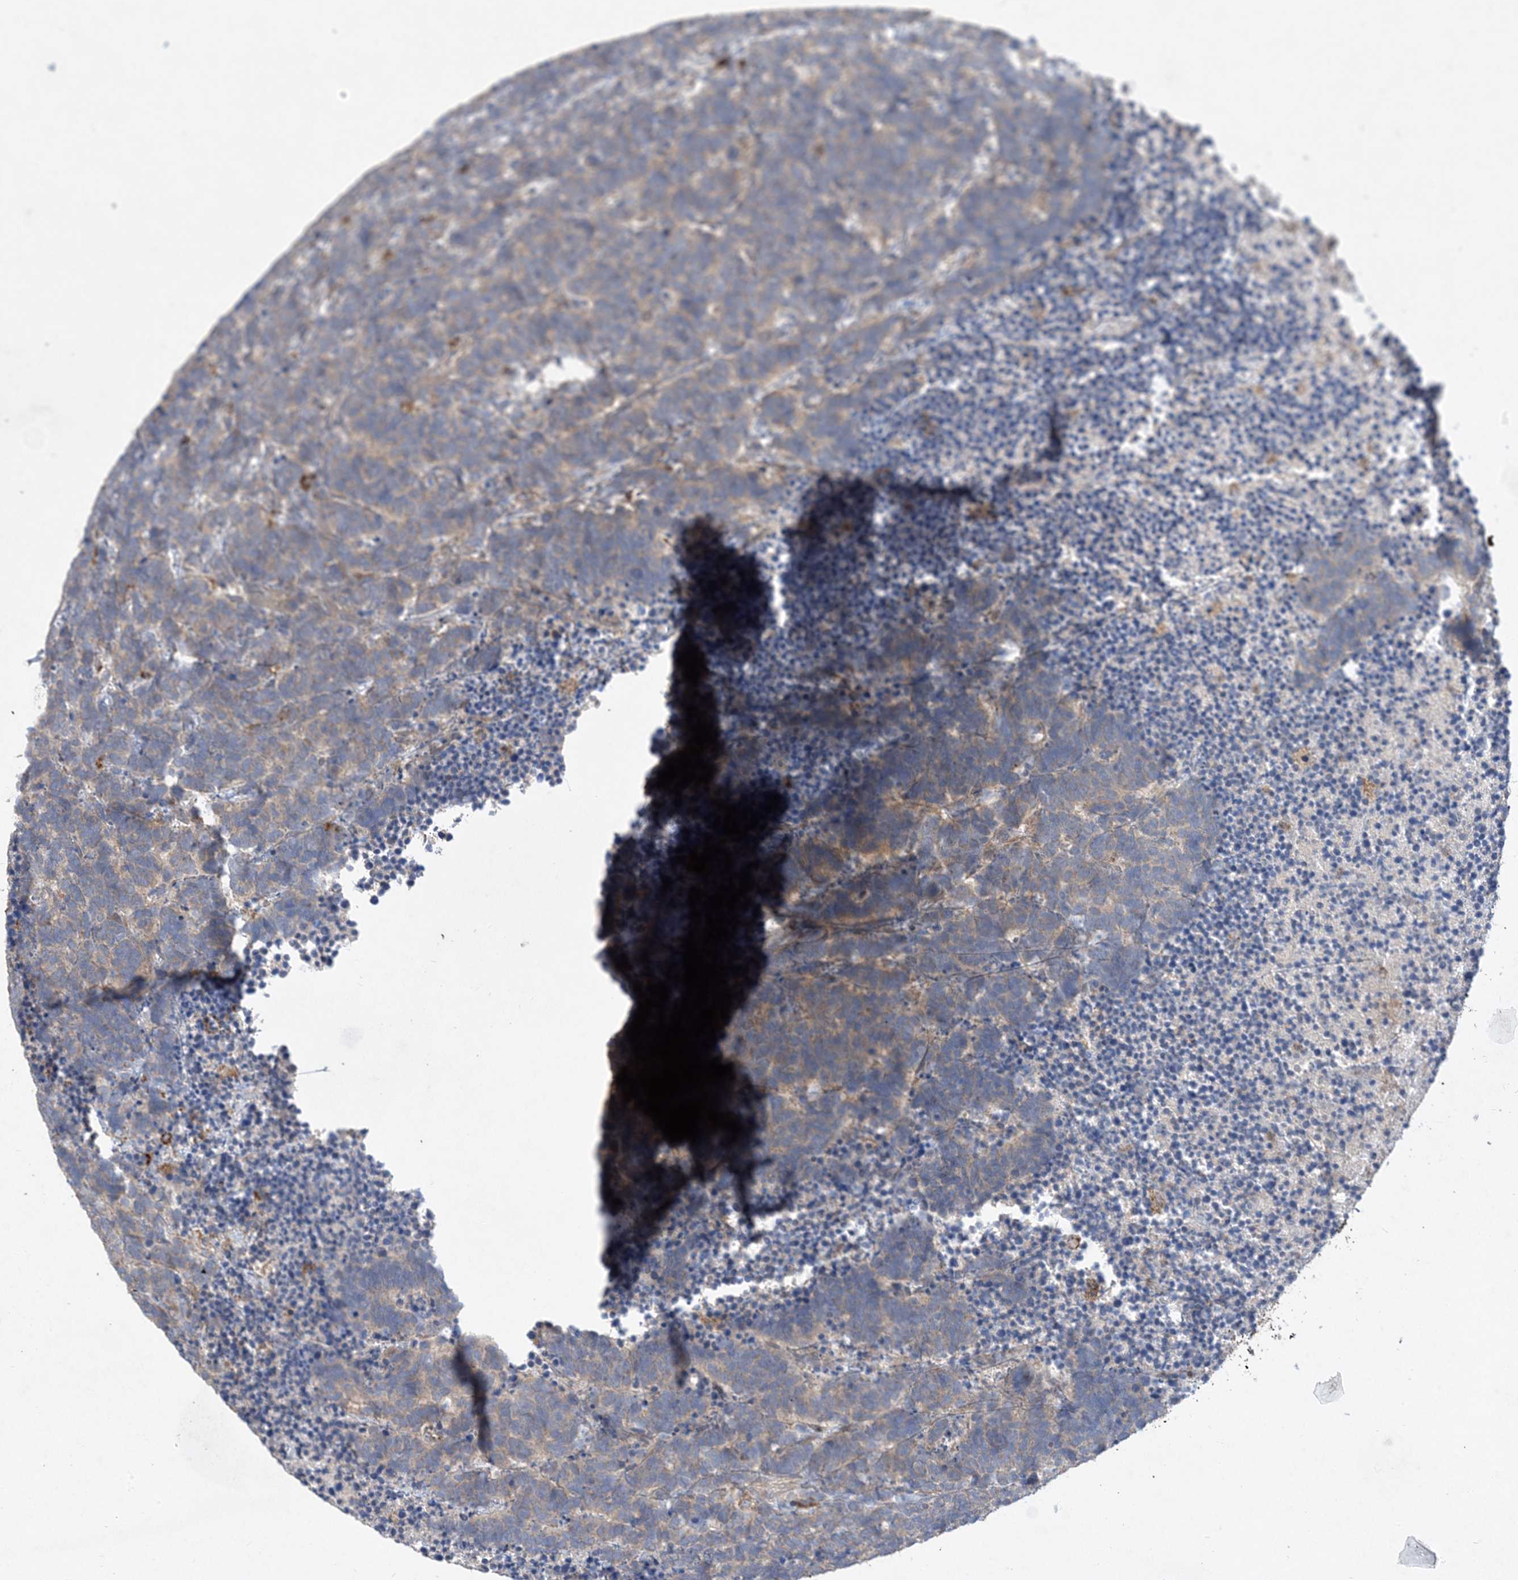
{"staining": {"intensity": "weak", "quantity": "25%-75%", "location": "cytoplasmic/membranous"}, "tissue": "carcinoid", "cell_type": "Tumor cells", "image_type": "cancer", "snomed": [{"axis": "morphology", "description": "Carcinoma, NOS"}, {"axis": "morphology", "description": "Carcinoid, malignant, NOS"}, {"axis": "topography", "description": "Urinary bladder"}], "caption": "The image exhibits a brown stain indicating the presence of a protein in the cytoplasmic/membranous of tumor cells in carcinoid.", "gene": "MASP2", "patient": {"sex": "male", "age": 57}}